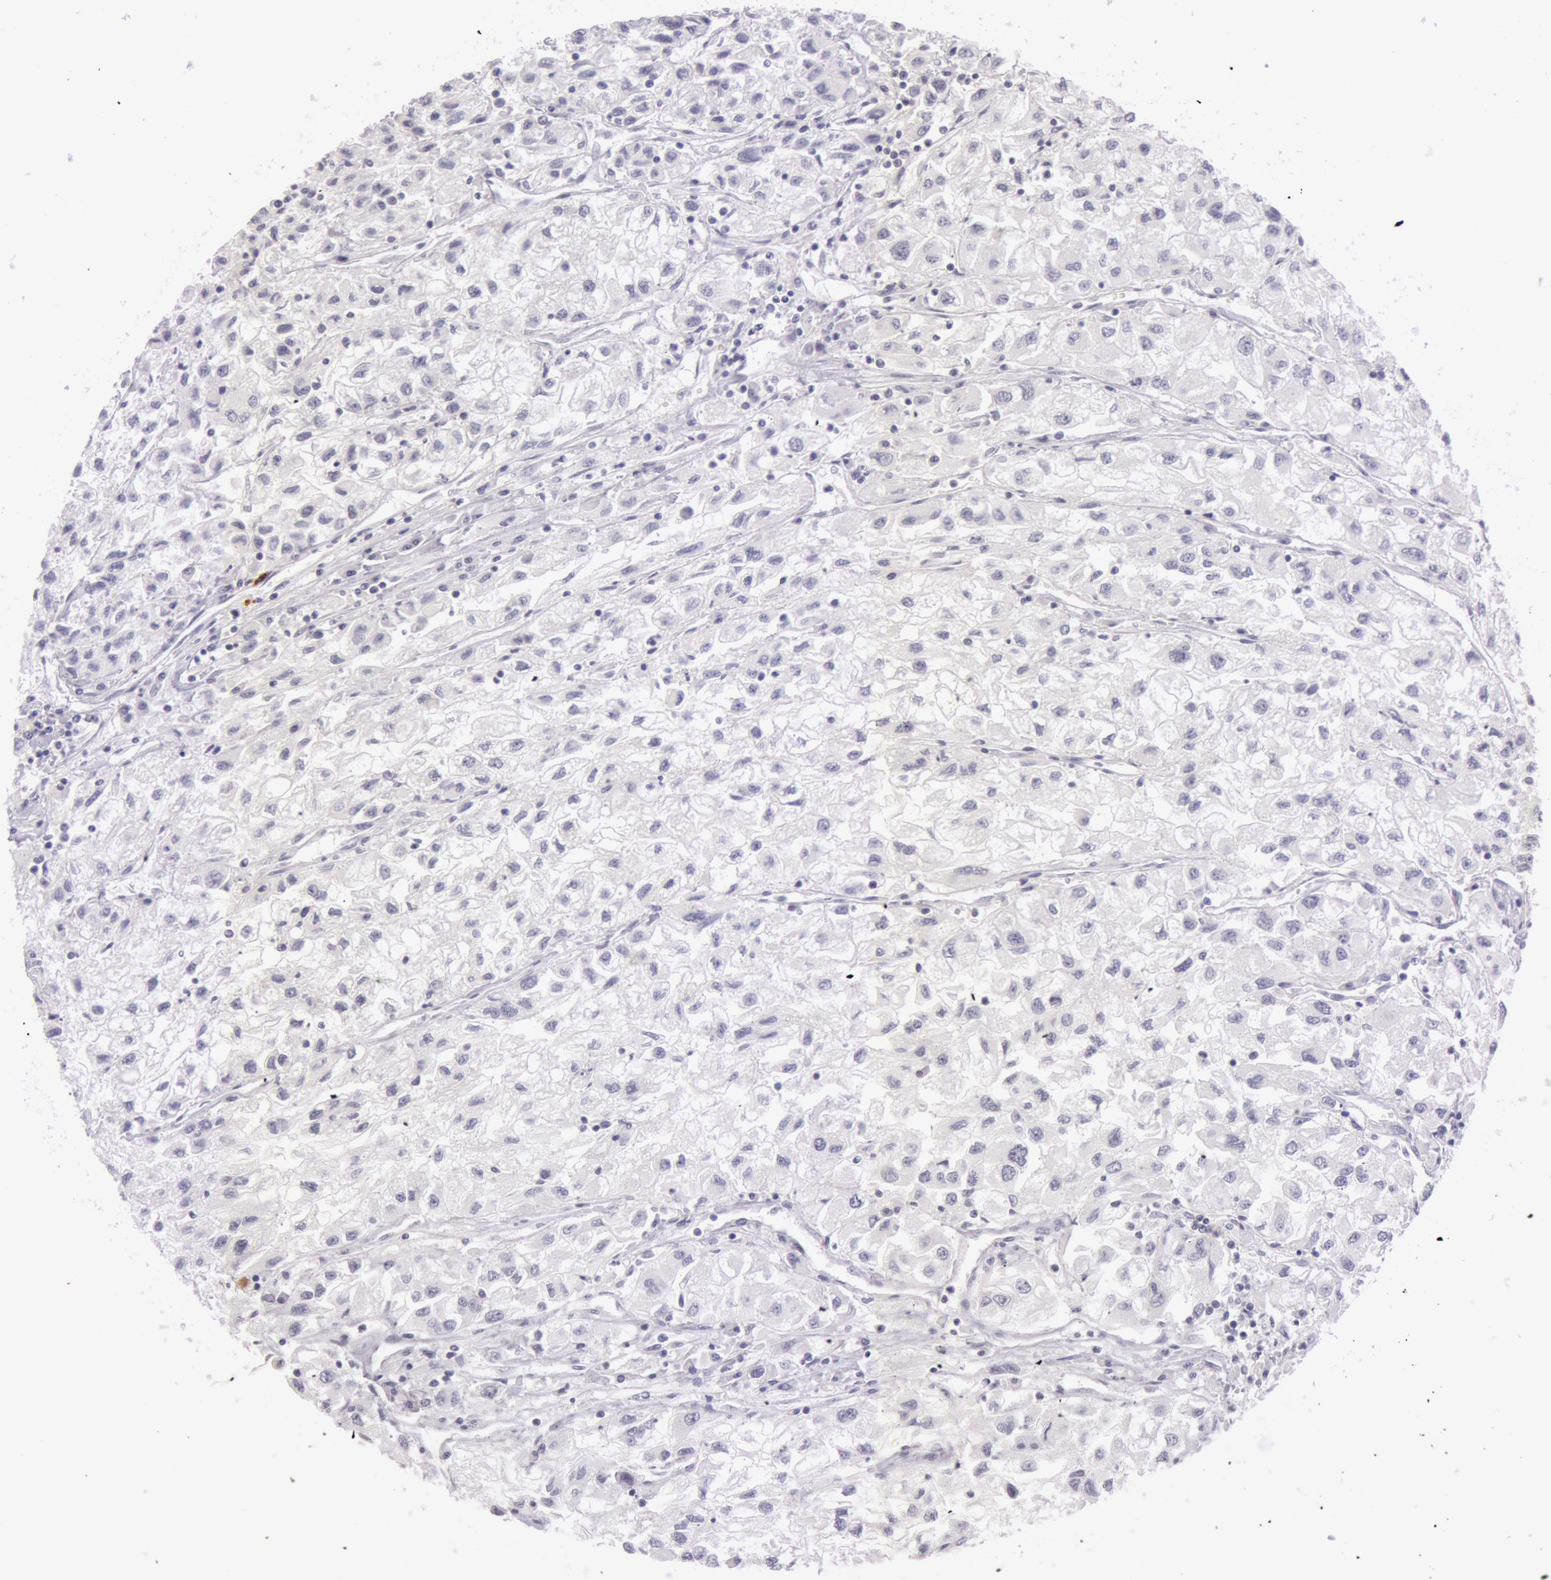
{"staining": {"intensity": "negative", "quantity": "none", "location": "none"}, "tissue": "renal cancer", "cell_type": "Tumor cells", "image_type": "cancer", "snomed": [{"axis": "morphology", "description": "Adenocarcinoma, NOS"}, {"axis": "topography", "description": "Kidney"}], "caption": "Human renal adenocarcinoma stained for a protein using IHC demonstrates no positivity in tumor cells.", "gene": "RBMY1F", "patient": {"sex": "male", "age": 59}}